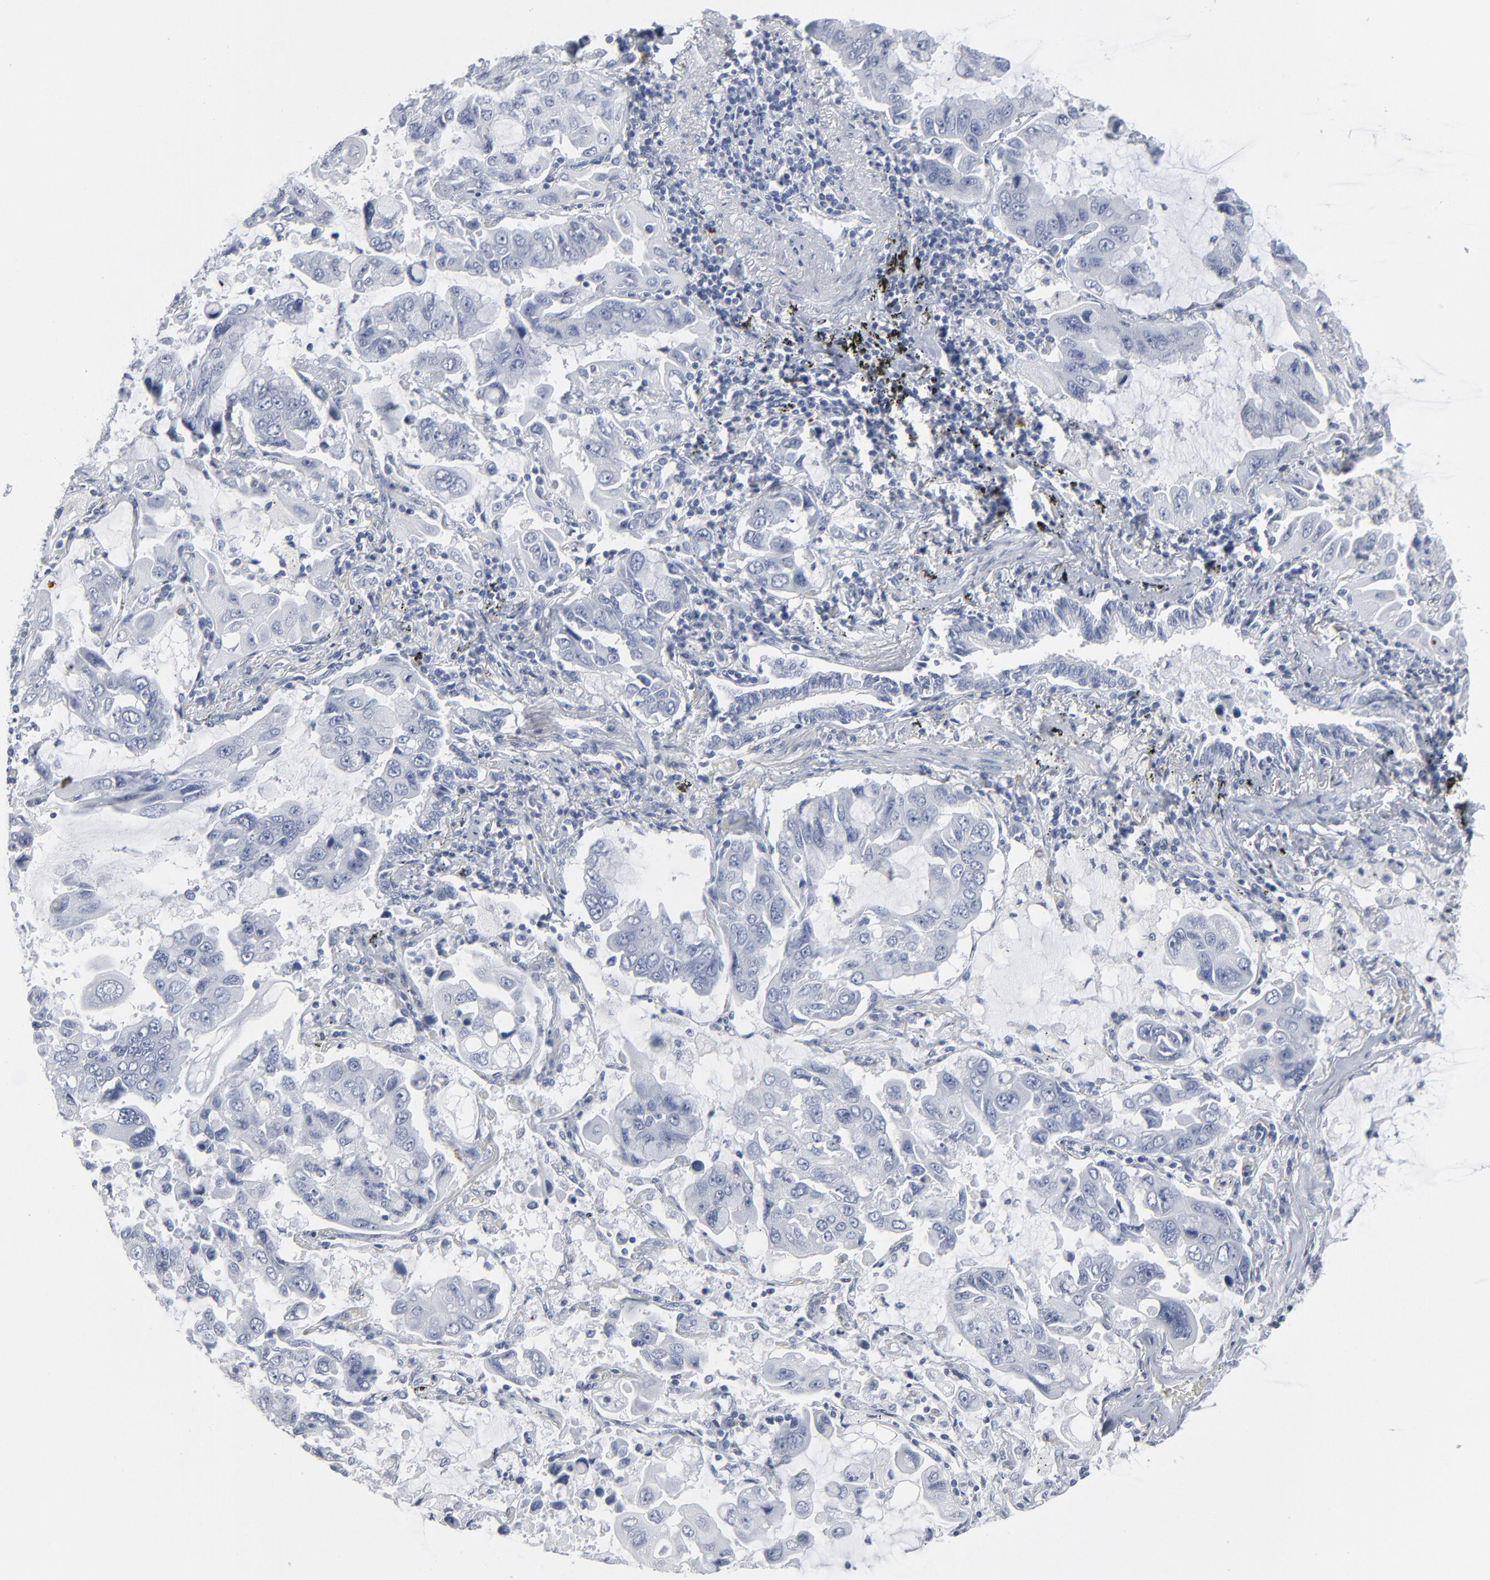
{"staining": {"intensity": "negative", "quantity": "none", "location": "none"}, "tissue": "lung cancer", "cell_type": "Tumor cells", "image_type": "cancer", "snomed": [{"axis": "morphology", "description": "Adenocarcinoma, NOS"}, {"axis": "topography", "description": "Lung"}], "caption": "High power microscopy photomicrograph of an immunohistochemistry image of lung cancer, revealing no significant expression in tumor cells. (DAB (3,3'-diaminobenzidine) IHC with hematoxylin counter stain).", "gene": "PAGE1", "patient": {"sex": "male", "age": 64}}